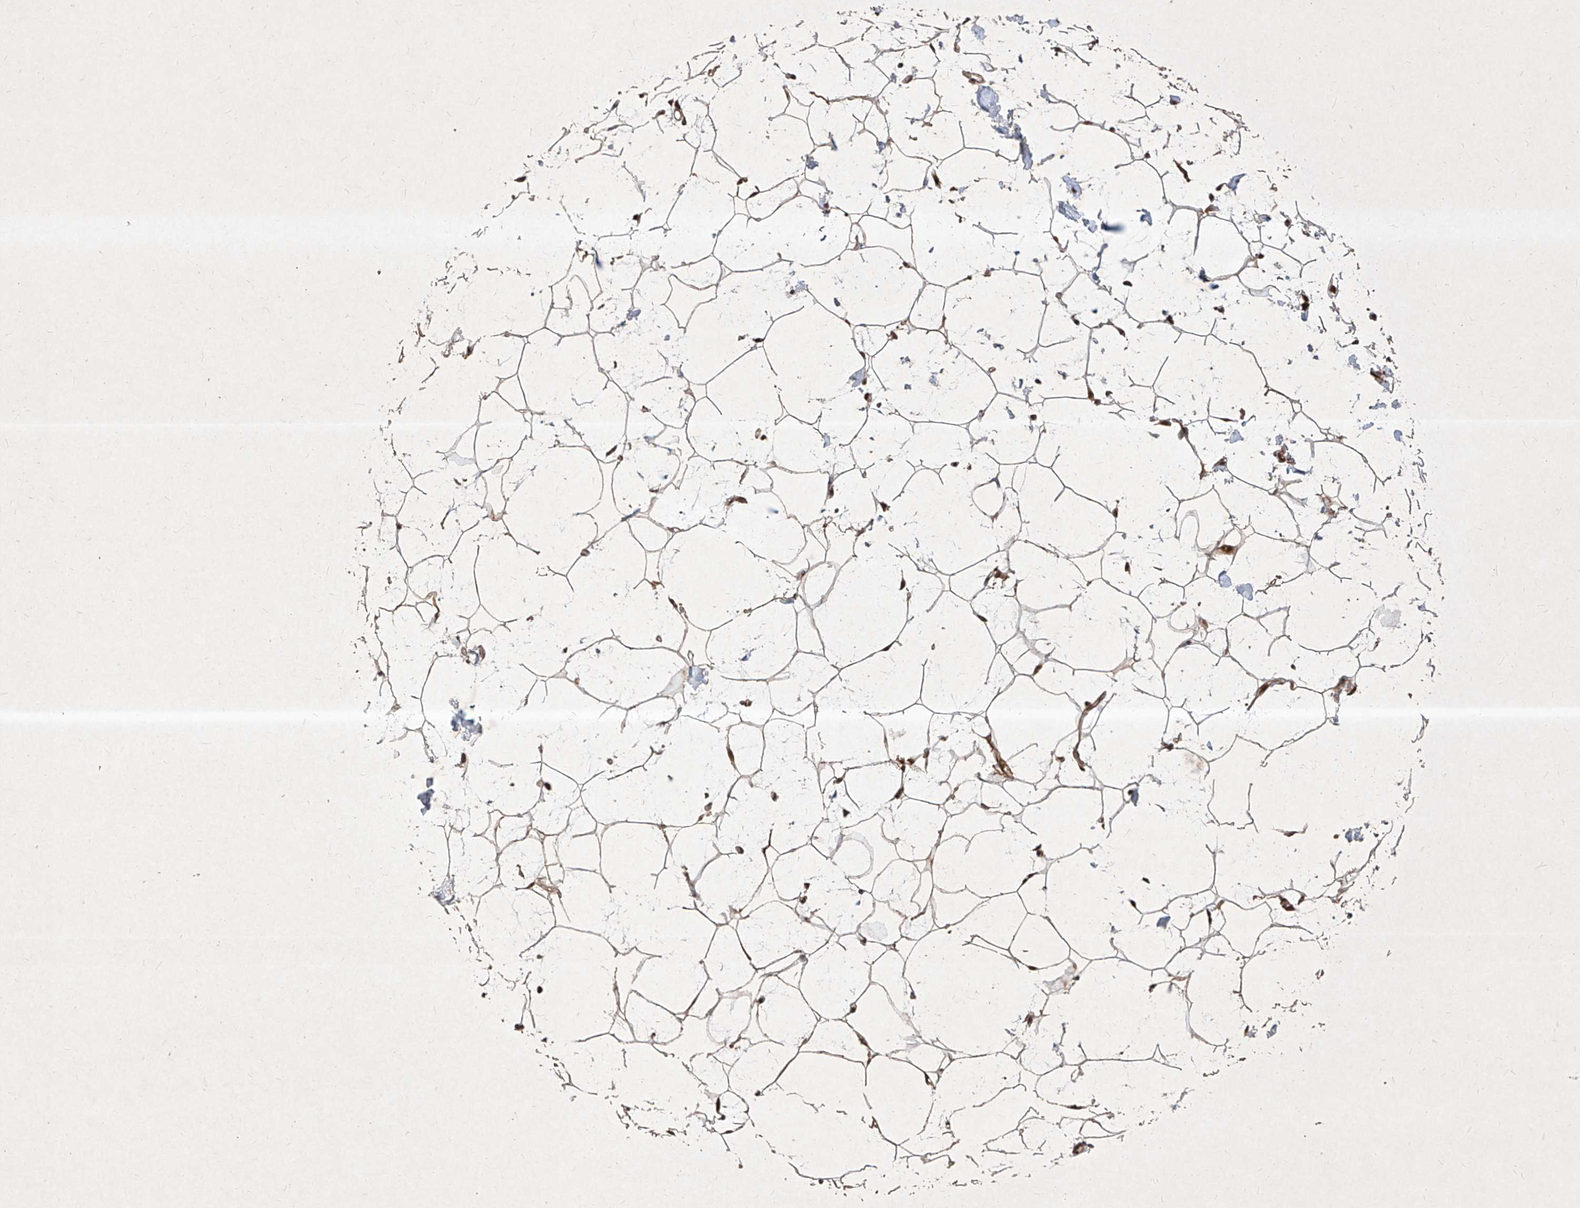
{"staining": {"intensity": "moderate", "quantity": ">75%", "location": "cytoplasmic/membranous,nuclear"}, "tissue": "adipose tissue", "cell_type": "Adipocytes", "image_type": "normal", "snomed": [{"axis": "morphology", "description": "Normal tissue, NOS"}, {"axis": "topography", "description": "Breast"}], "caption": "Immunohistochemical staining of normal adipose tissue displays moderate cytoplasmic/membranous,nuclear protein expression in about >75% of adipocytes.", "gene": "MAGED2", "patient": {"sex": "female", "age": 23}}